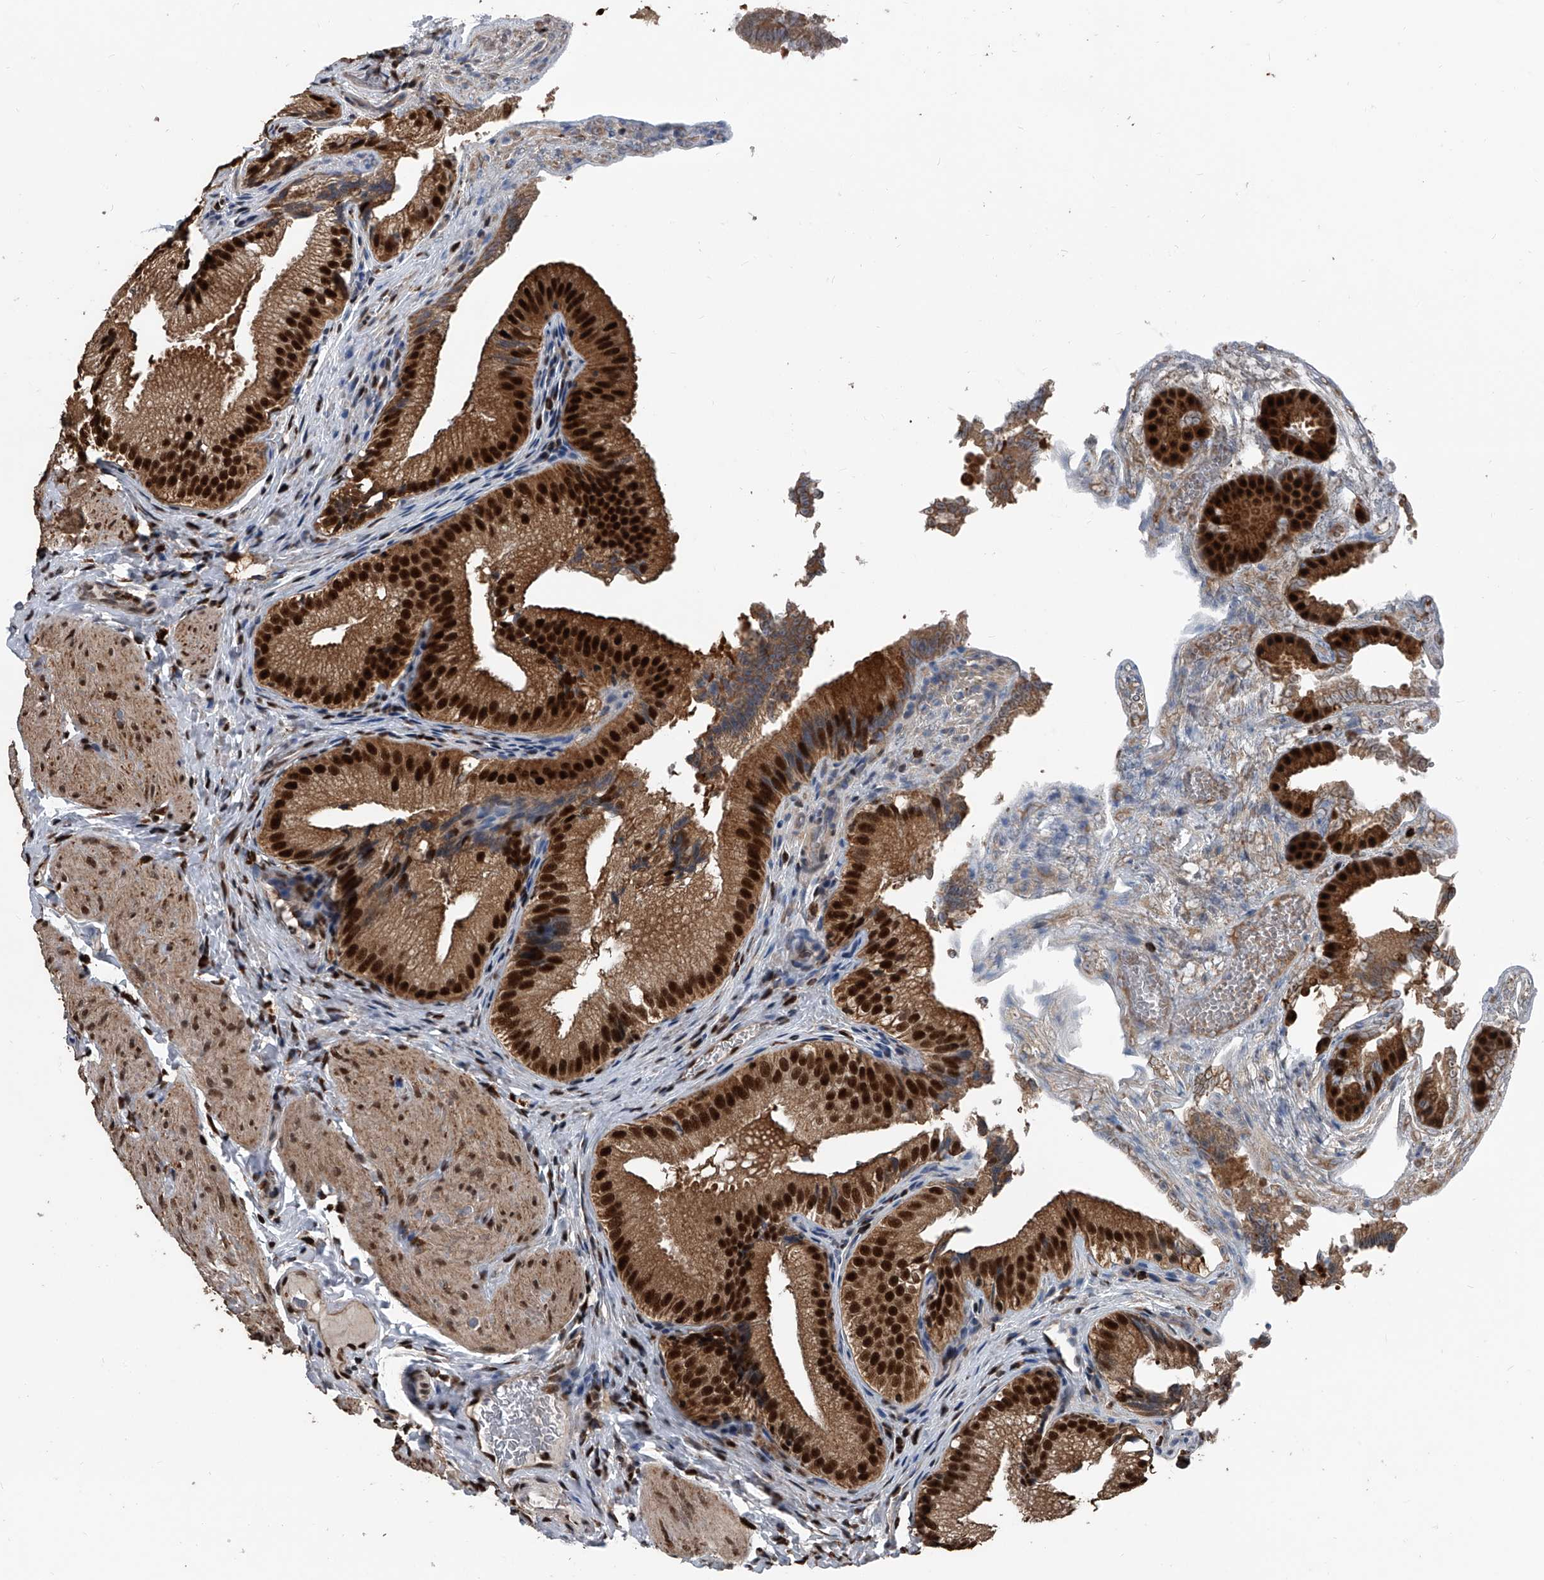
{"staining": {"intensity": "strong", "quantity": ">75%", "location": "cytoplasmic/membranous,nuclear"}, "tissue": "gallbladder", "cell_type": "Glandular cells", "image_type": "normal", "snomed": [{"axis": "morphology", "description": "Normal tissue, NOS"}, {"axis": "topography", "description": "Gallbladder"}], "caption": "Immunohistochemistry image of normal human gallbladder stained for a protein (brown), which displays high levels of strong cytoplasmic/membranous,nuclear expression in about >75% of glandular cells.", "gene": "FKBP5", "patient": {"sex": "female", "age": 30}}